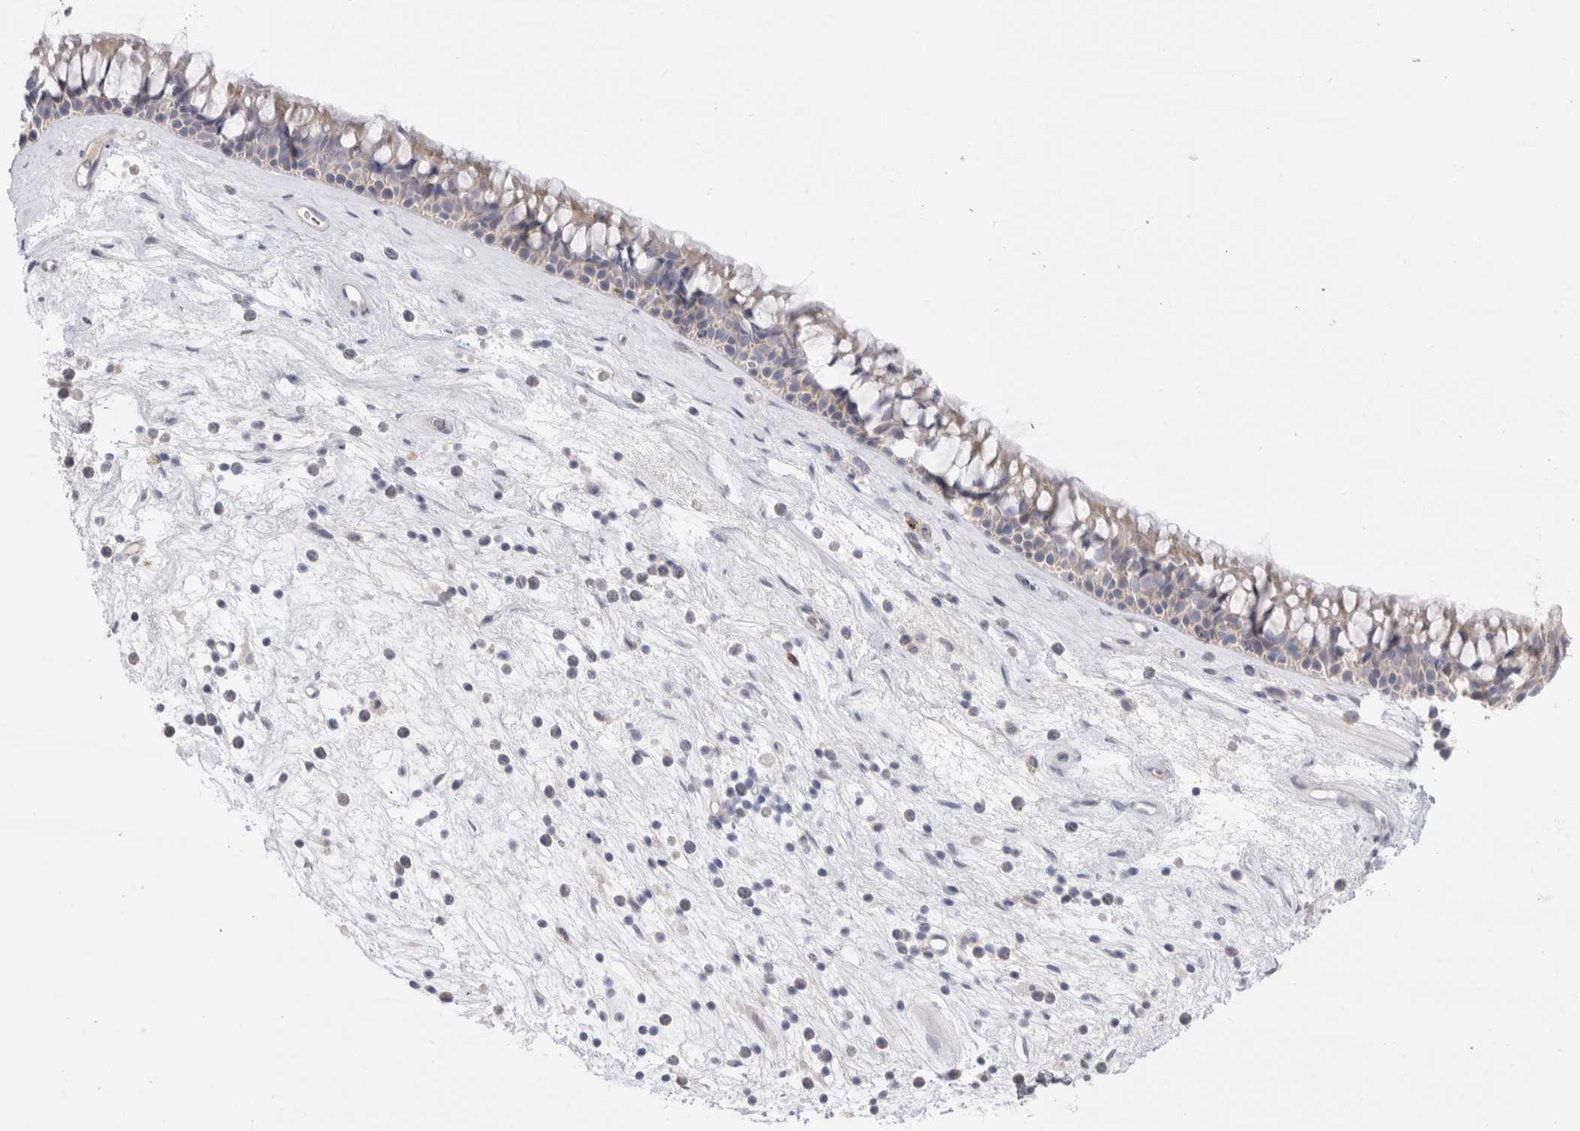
{"staining": {"intensity": "negative", "quantity": "none", "location": "none"}, "tissue": "nasopharynx", "cell_type": "Respiratory epithelial cells", "image_type": "normal", "snomed": [{"axis": "morphology", "description": "Normal tissue, NOS"}, {"axis": "topography", "description": "Nasopharynx"}], "caption": "A micrograph of nasopharynx stained for a protein exhibits no brown staining in respiratory epithelial cells.", "gene": "SPINK2", "patient": {"sex": "male", "age": 64}}